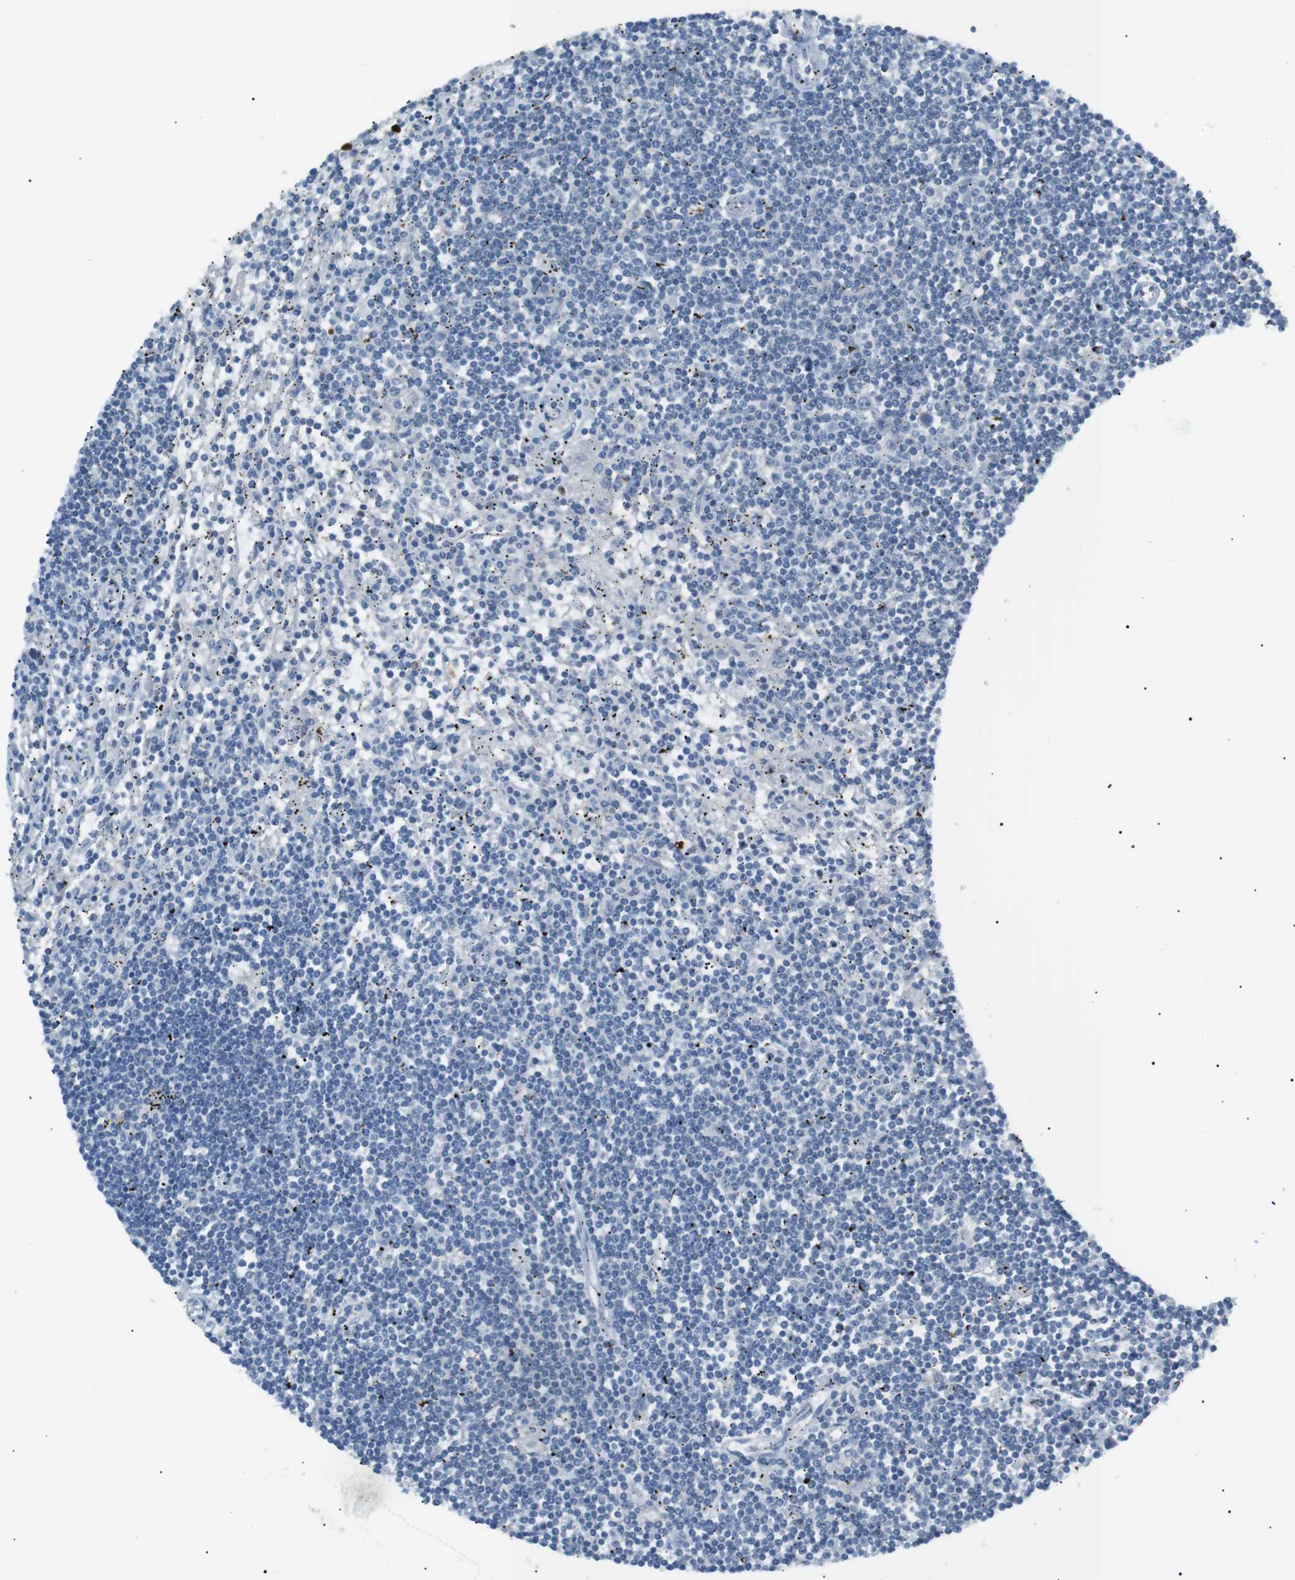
{"staining": {"intensity": "negative", "quantity": "none", "location": "none"}, "tissue": "lymphoma", "cell_type": "Tumor cells", "image_type": "cancer", "snomed": [{"axis": "morphology", "description": "Malignant lymphoma, non-Hodgkin's type, Low grade"}, {"axis": "topography", "description": "Spleen"}], "caption": "Protein analysis of low-grade malignant lymphoma, non-Hodgkin's type displays no significant staining in tumor cells.", "gene": "CDH26", "patient": {"sex": "male", "age": 76}}